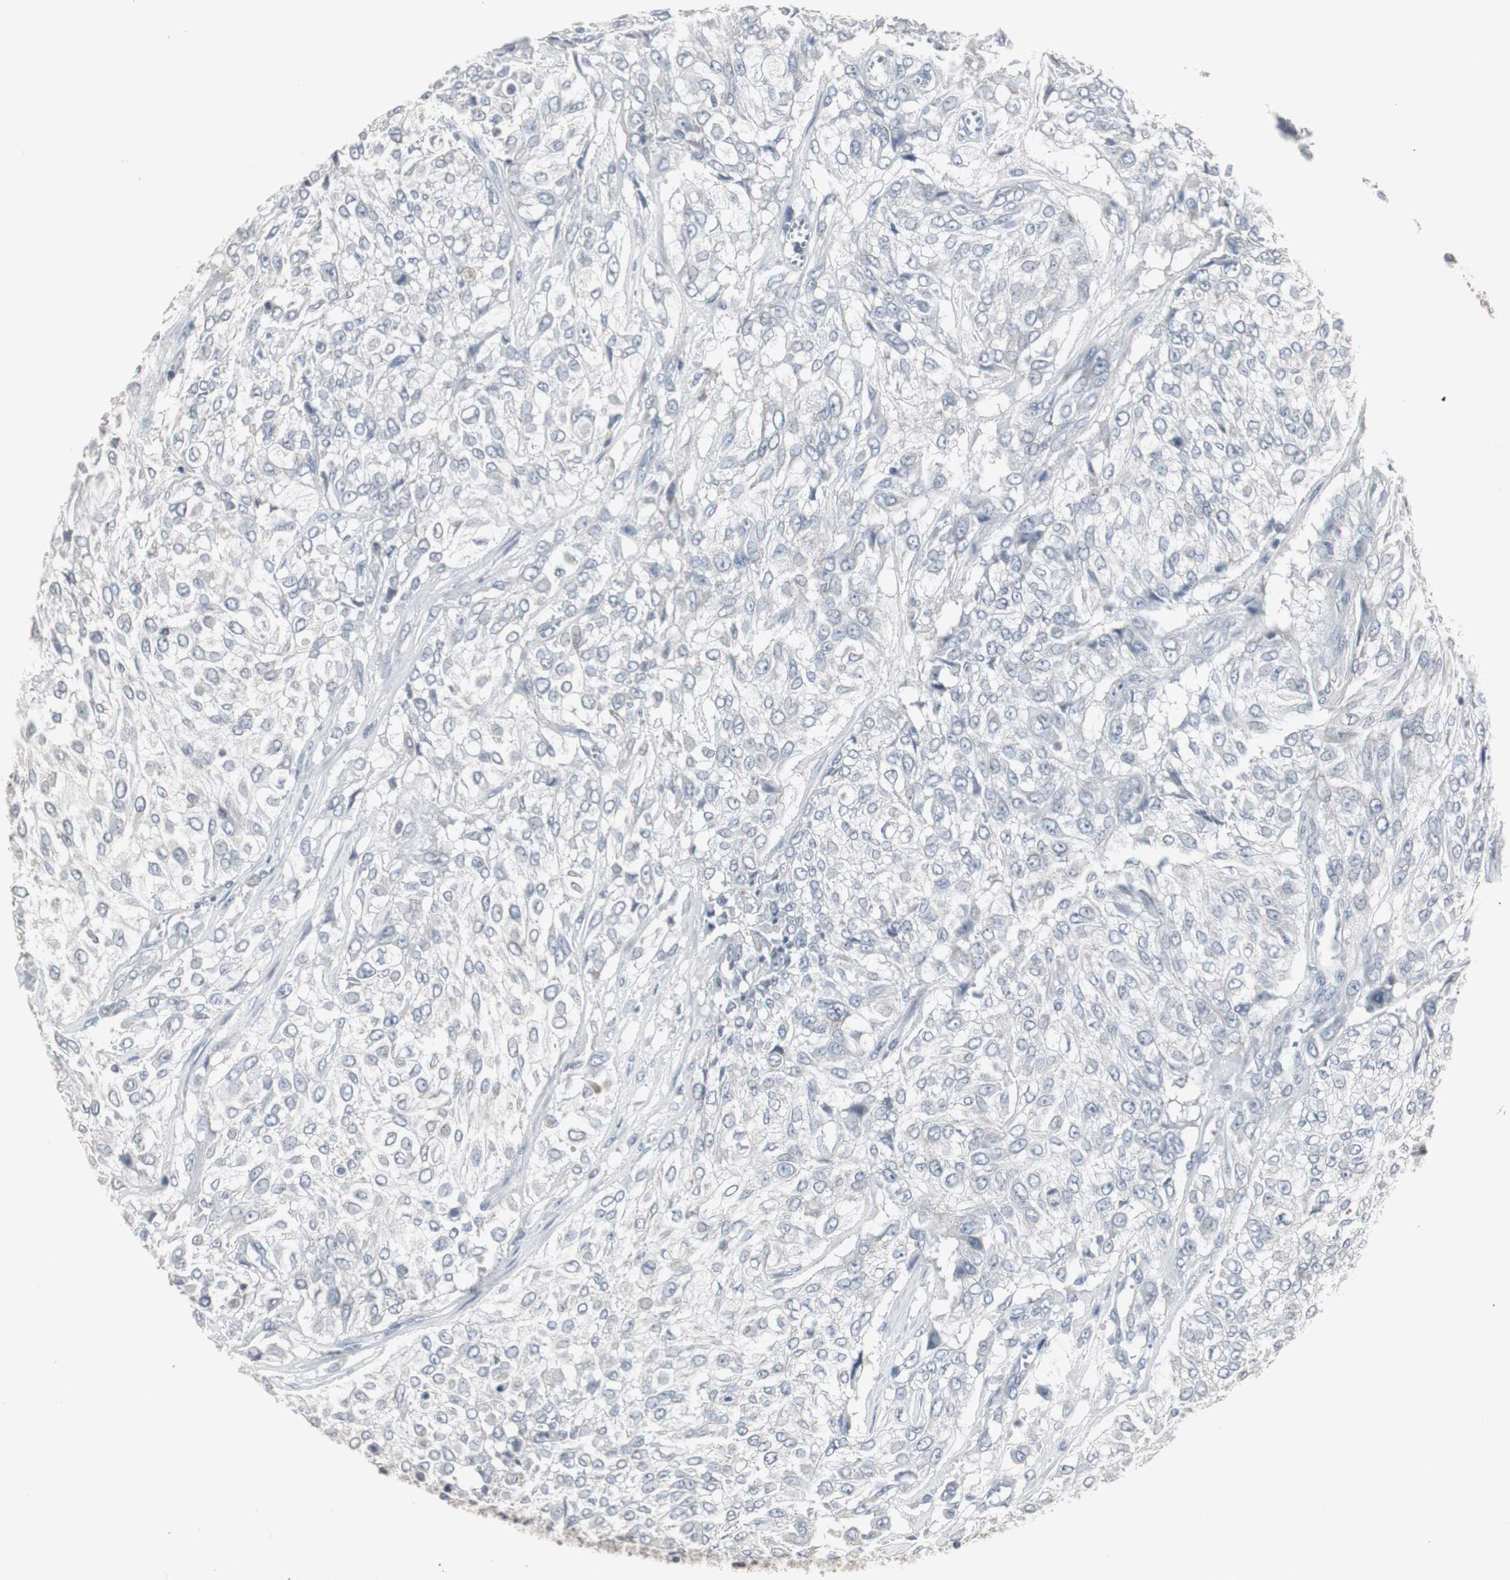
{"staining": {"intensity": "negative", "quantity": "none", "location": "none"}, "tissue": "urothelial cancer", "cell_type": "Tumor cells", "image_type": "cancer", "snomed": [{"axis": "morphology", "description": "Urothelial carcinoma, High grade"}, {"axis": "topography", "description": "Urinary bladder"}], "caption": "Immunohistochemical staining of urothelial cancer reveals no significant staining in tumor cells.", "gene": "ACAA1", "patient": {"sex": "male", "age": 57}}